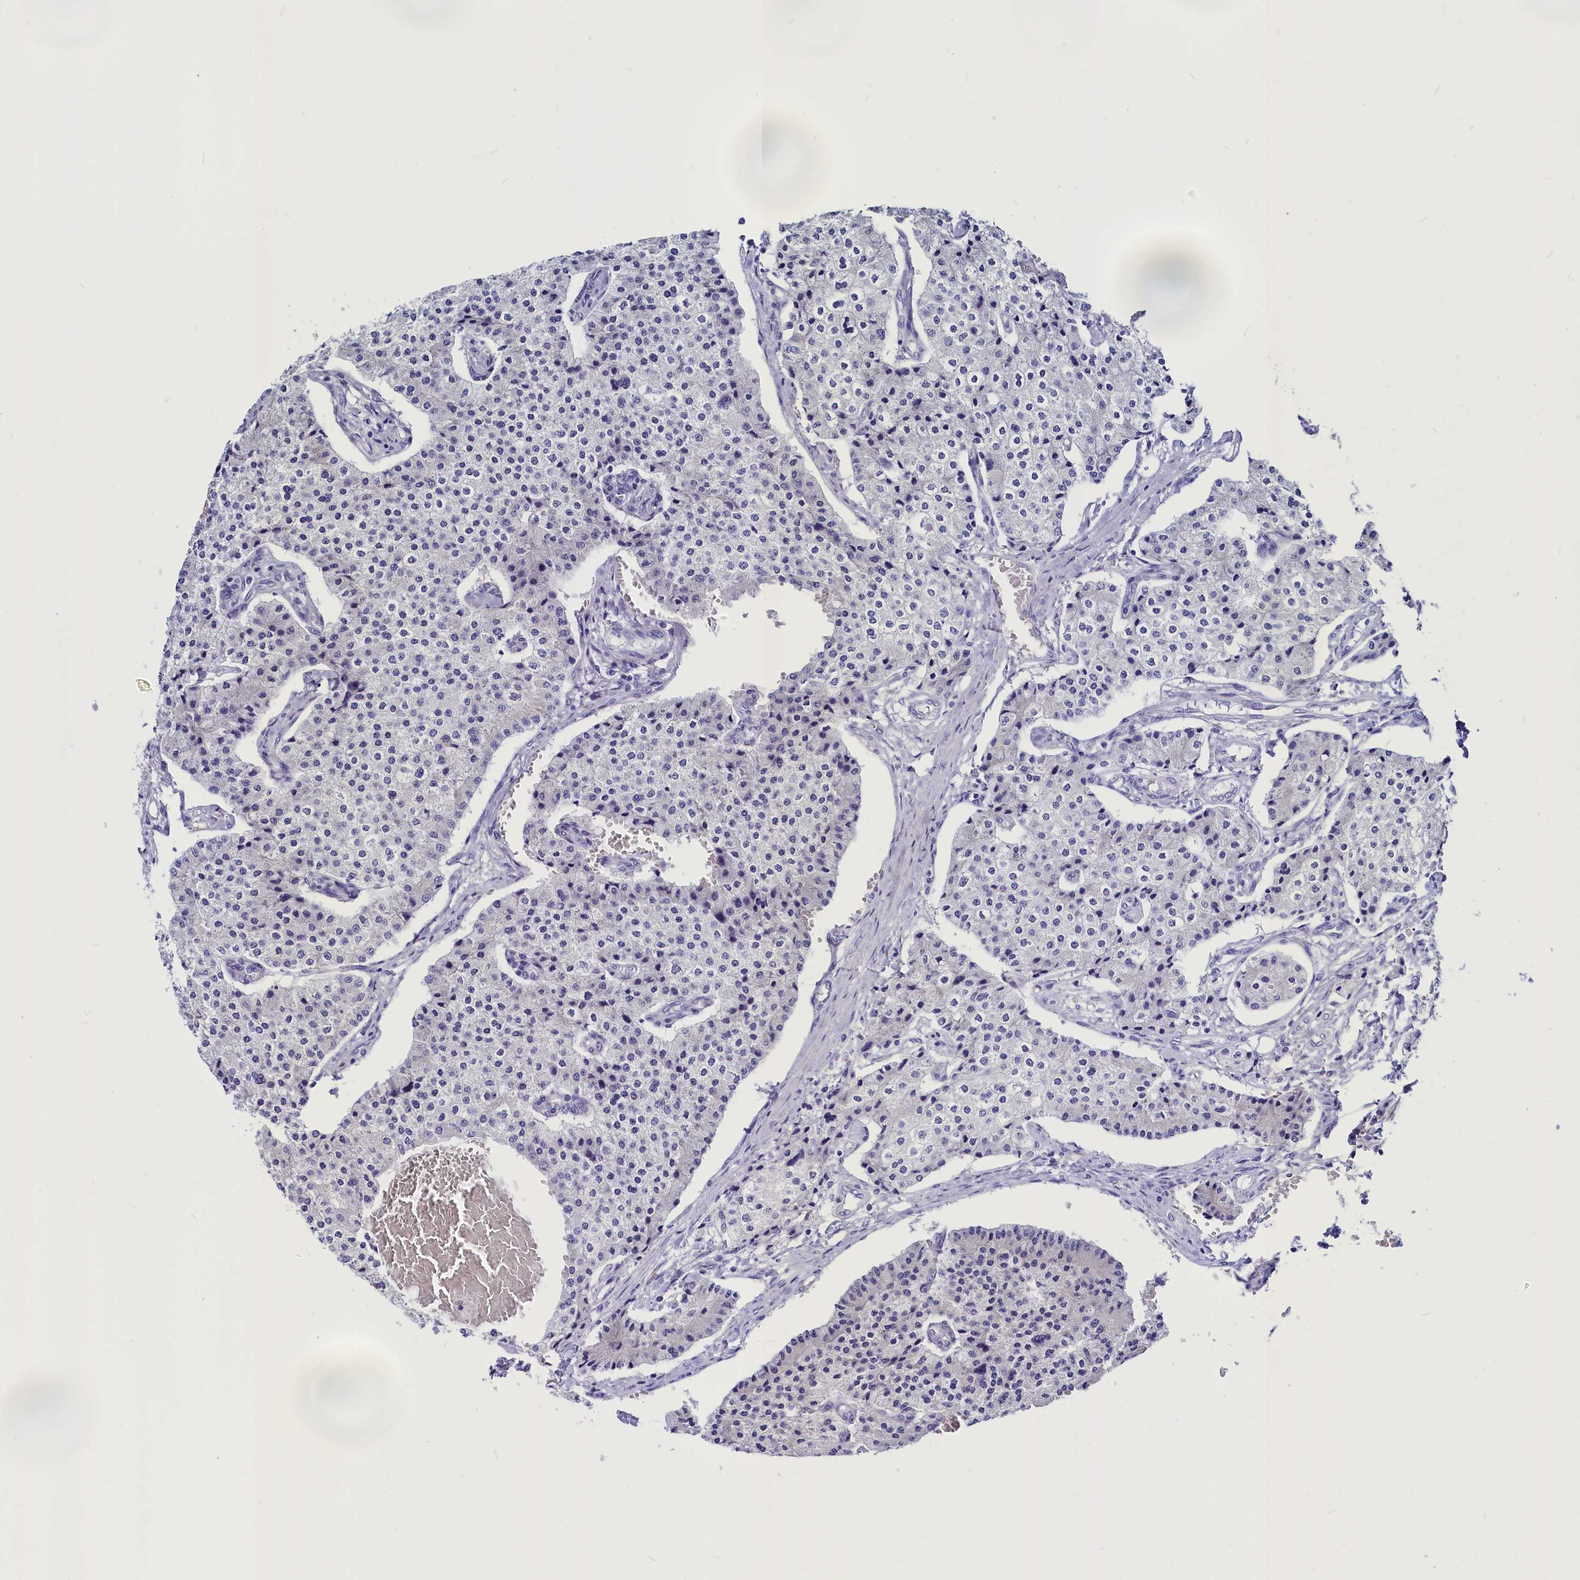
{"staining": {"intensity": "negative", "quantity": "none", "location": "none"}, "tissue": "carcinoid", "cell_type": "Tumor cells", "image_type": "cancer", "snomed": [{"axis": "morphology", "description": "Carcinoid, malignant, NOS"}, {"axis": "topography", "description": "Colon"}], "caption": "Histopathology image shows no significant protein staining in tumor cells of carcinoid. (Brightfield microscopy of DAB IHC at high magnification).", "gene": "AP3B2", "patient": {"sex": "female", "age": 52}}